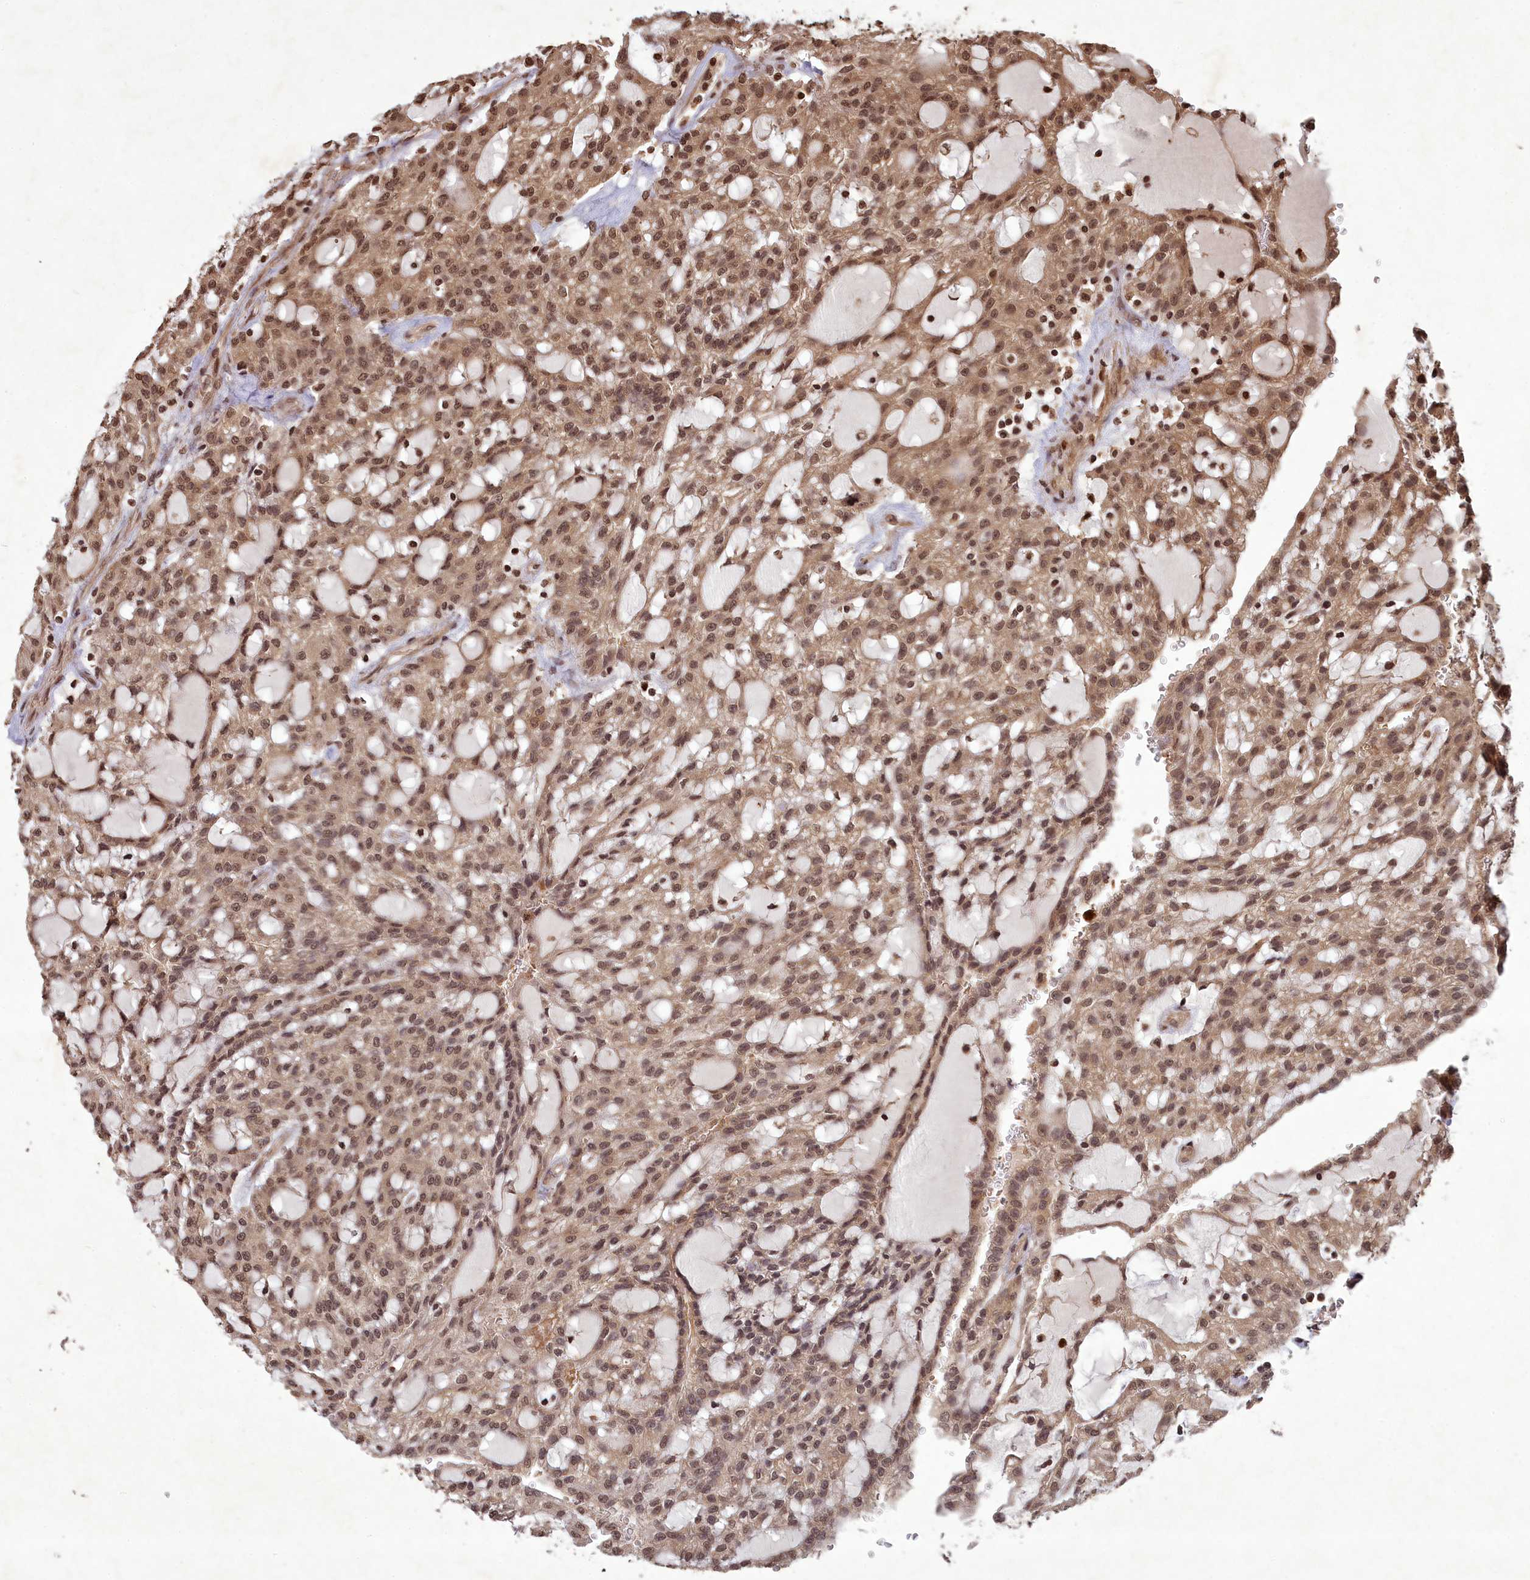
{"staining": {"intensity": "moderate", "quantity": ">75%", "location": "cytoplasmic/membranous,nuclear"}, "tissue": "renal cancer", "cell_type": "Tumor cells", "image_type": "cancer", "snomed": [{"axis": "morphology", "description": "Adenocarcinoma, NOS"}, {"axis": "topography", "description": "Kidney"}], "caption": "A brown stain shows moderate cytoplasmic/membranous and nuclear positivity of a protein in human renal adenocarcinoma tumor cells.", "gene": "SRMS", "patient": {"sex": "male", "age": 63}}